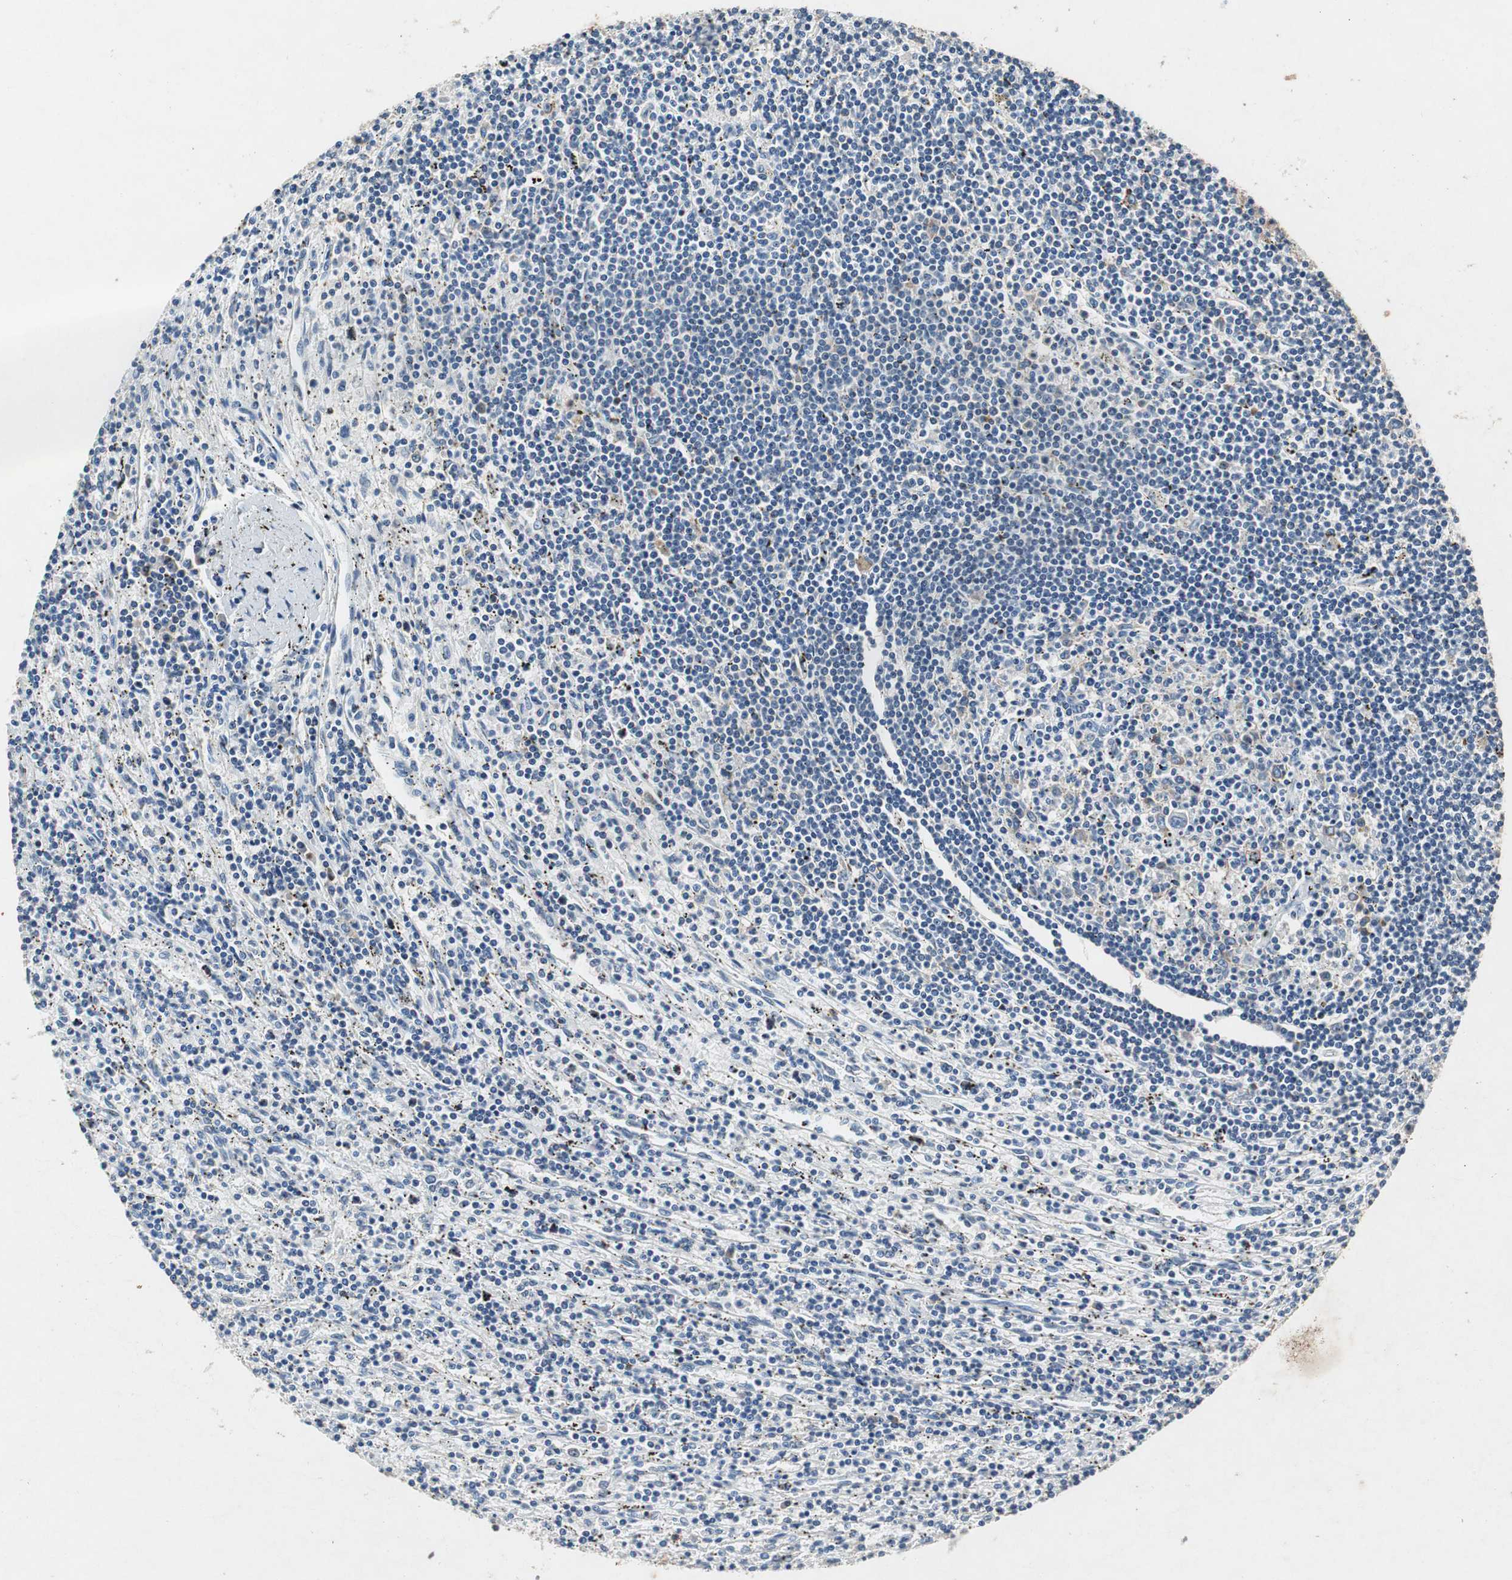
{"staining": {"intensity": "negative", "quantity": "none", "location": "none"}, "tissue": "lymphoma", "cell_type": "Tumor cells", "image_type": "cancer", "snomed": [{"axis": "morphology", "description": "Malignant lymphoma, non-Hodgkin's type, Low grade"}, {"axis": "topography", "description": "Spleen"}], "caption": "Low-grade malignant lymphoma, non-Hodgkin's type was stained to show a protein in brown. There is no significant positivity in tumor cells. (Stains: DAB (3,3'-diaminobenzidine) IHC with hematoxylin counter stain, Microscopy: brightfield microscopy at high magnification).", "gene": "RPL35", "patient": {"sex": "male", "age": 76}}